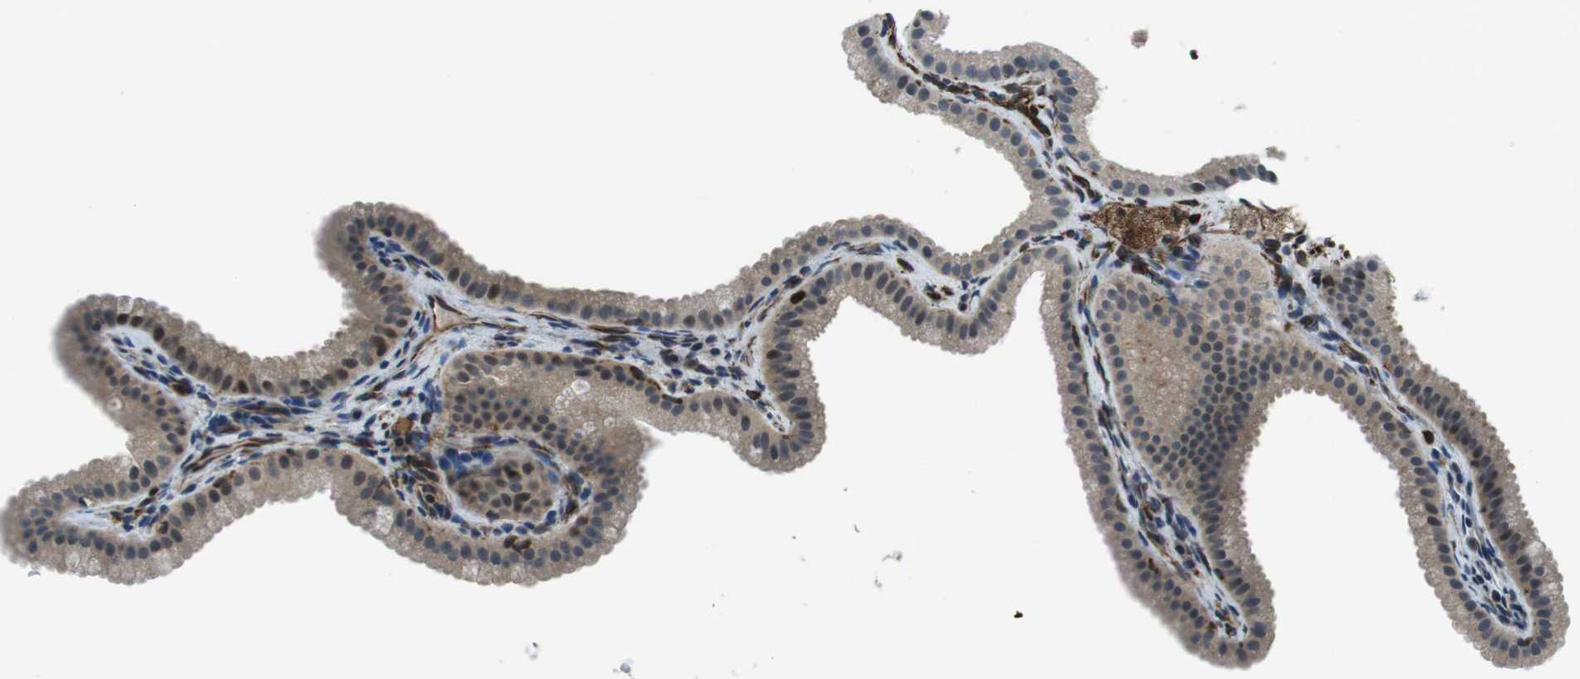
{"staining": {"intensity": "moderate", "quantity": "25%-75%", "location": "nuclear"}, "tissue": "gallbladder", "cell_type": "Glandular cells", "image_type": "normal", "snomed": [{"axis": "morphology", "description": "Normal tissue, NOS"}, {"axis": "topography", "description": "Gallbladder"}], "caption": "A high-resolution image shows IHC staining of normal gallbladder, which displays moderate nuclear staining in approximately 25%-75% of glandular cells.", "gene": "LRRC49", "patient": {"sex": "female", "age": 64}}